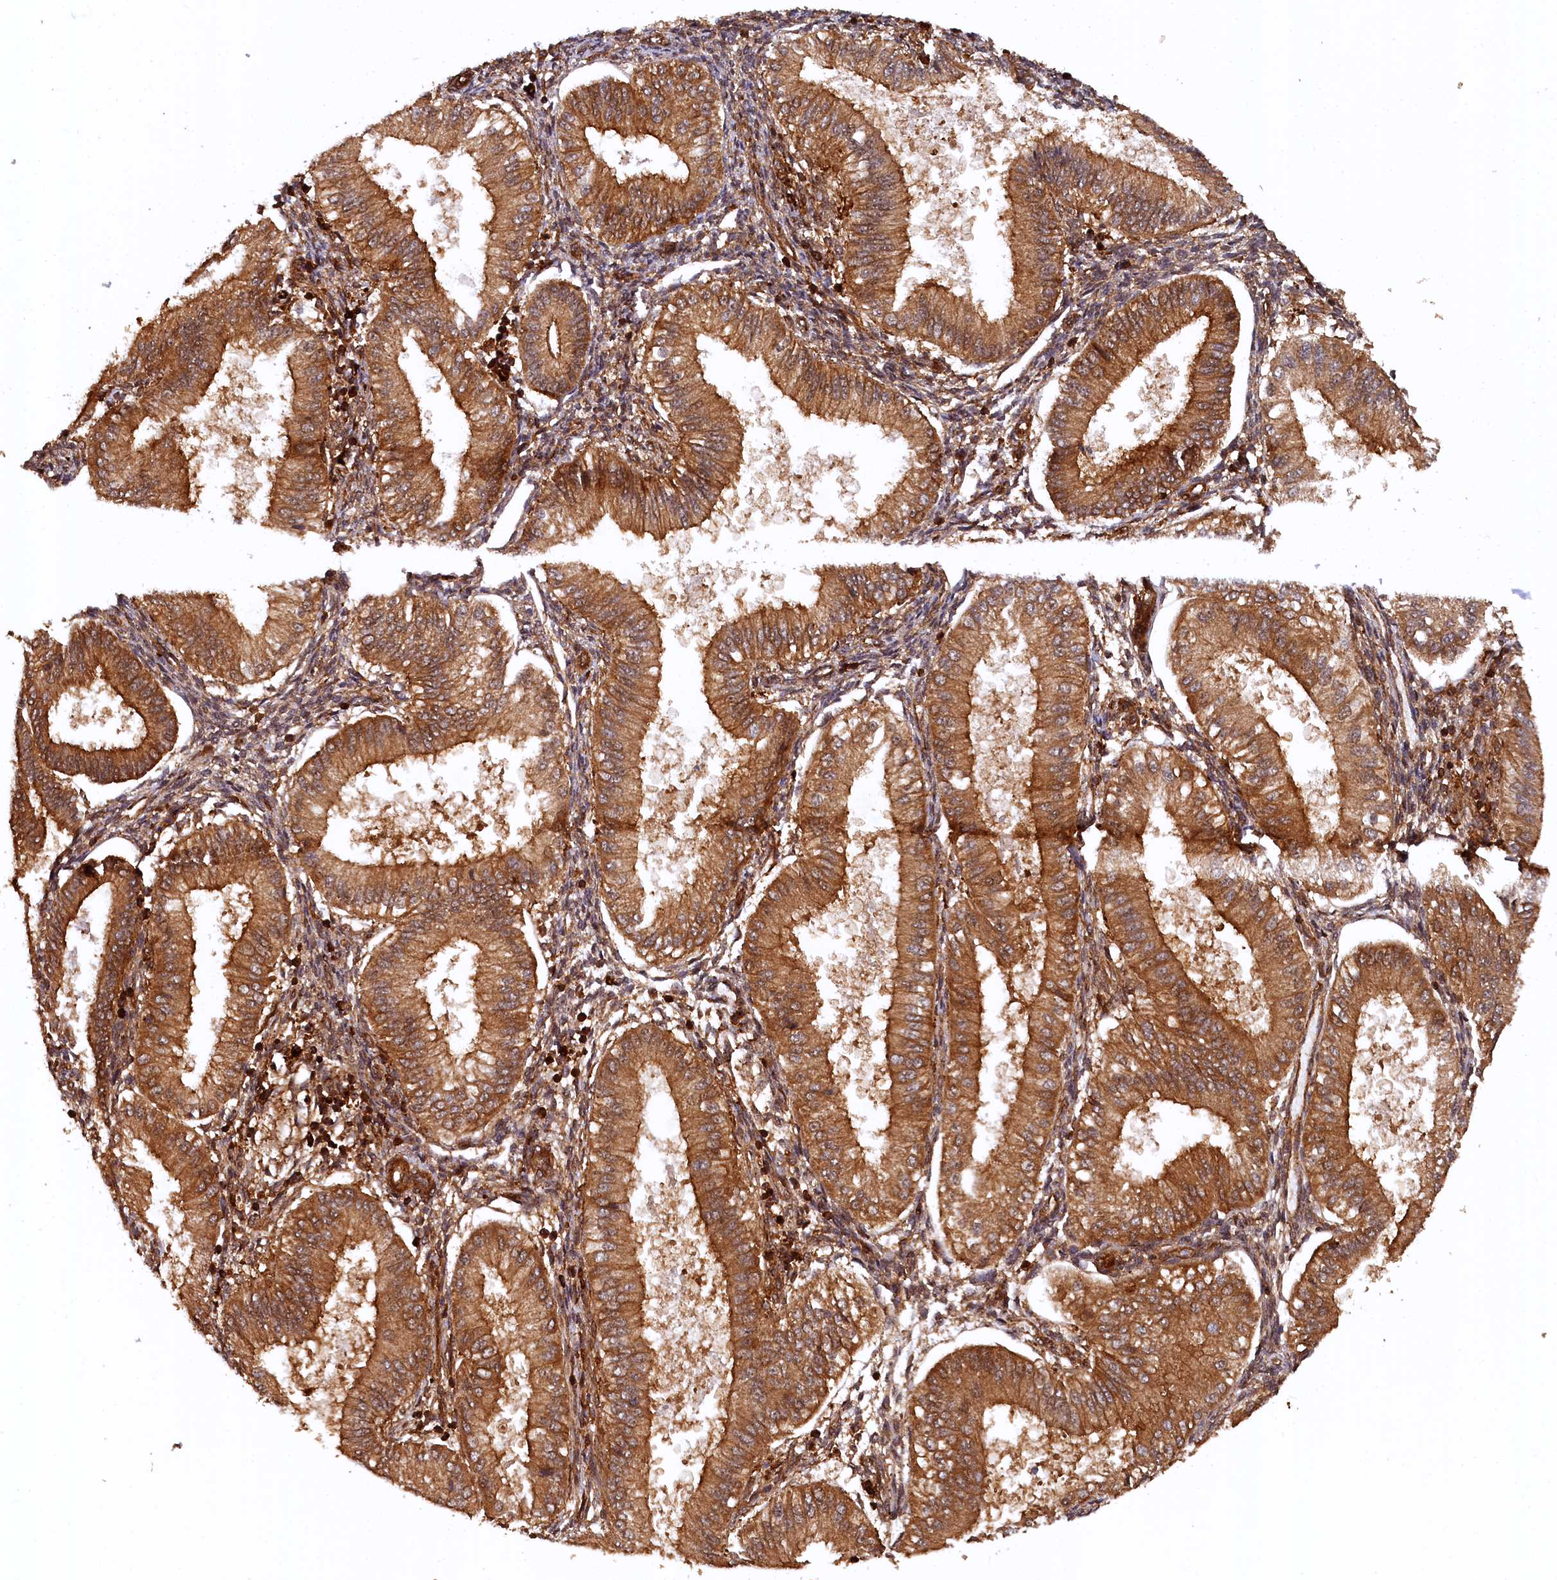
{"staining": {"intensity": "moderate", "quantity": ">75%", "location": "cytoplasmic/membranous"}, "tissue": "endometrium", "cell_type": "Cells in endometrial stroma", "image_type": "normal", "snomed": [{"axis": "morphology", "description": "Normal tissue, NOS"}, {"axis": "topography", "description": "Endometrium"}], "caption": "DAB immunohistochemical staining of normal human endometrium reveals moderate cytoplasmic/membranous protein positivity in approximately >75% of cells in endometrial stroma.", "gene": "STUB1", "patient": {"sex": "female", "age": 39}}